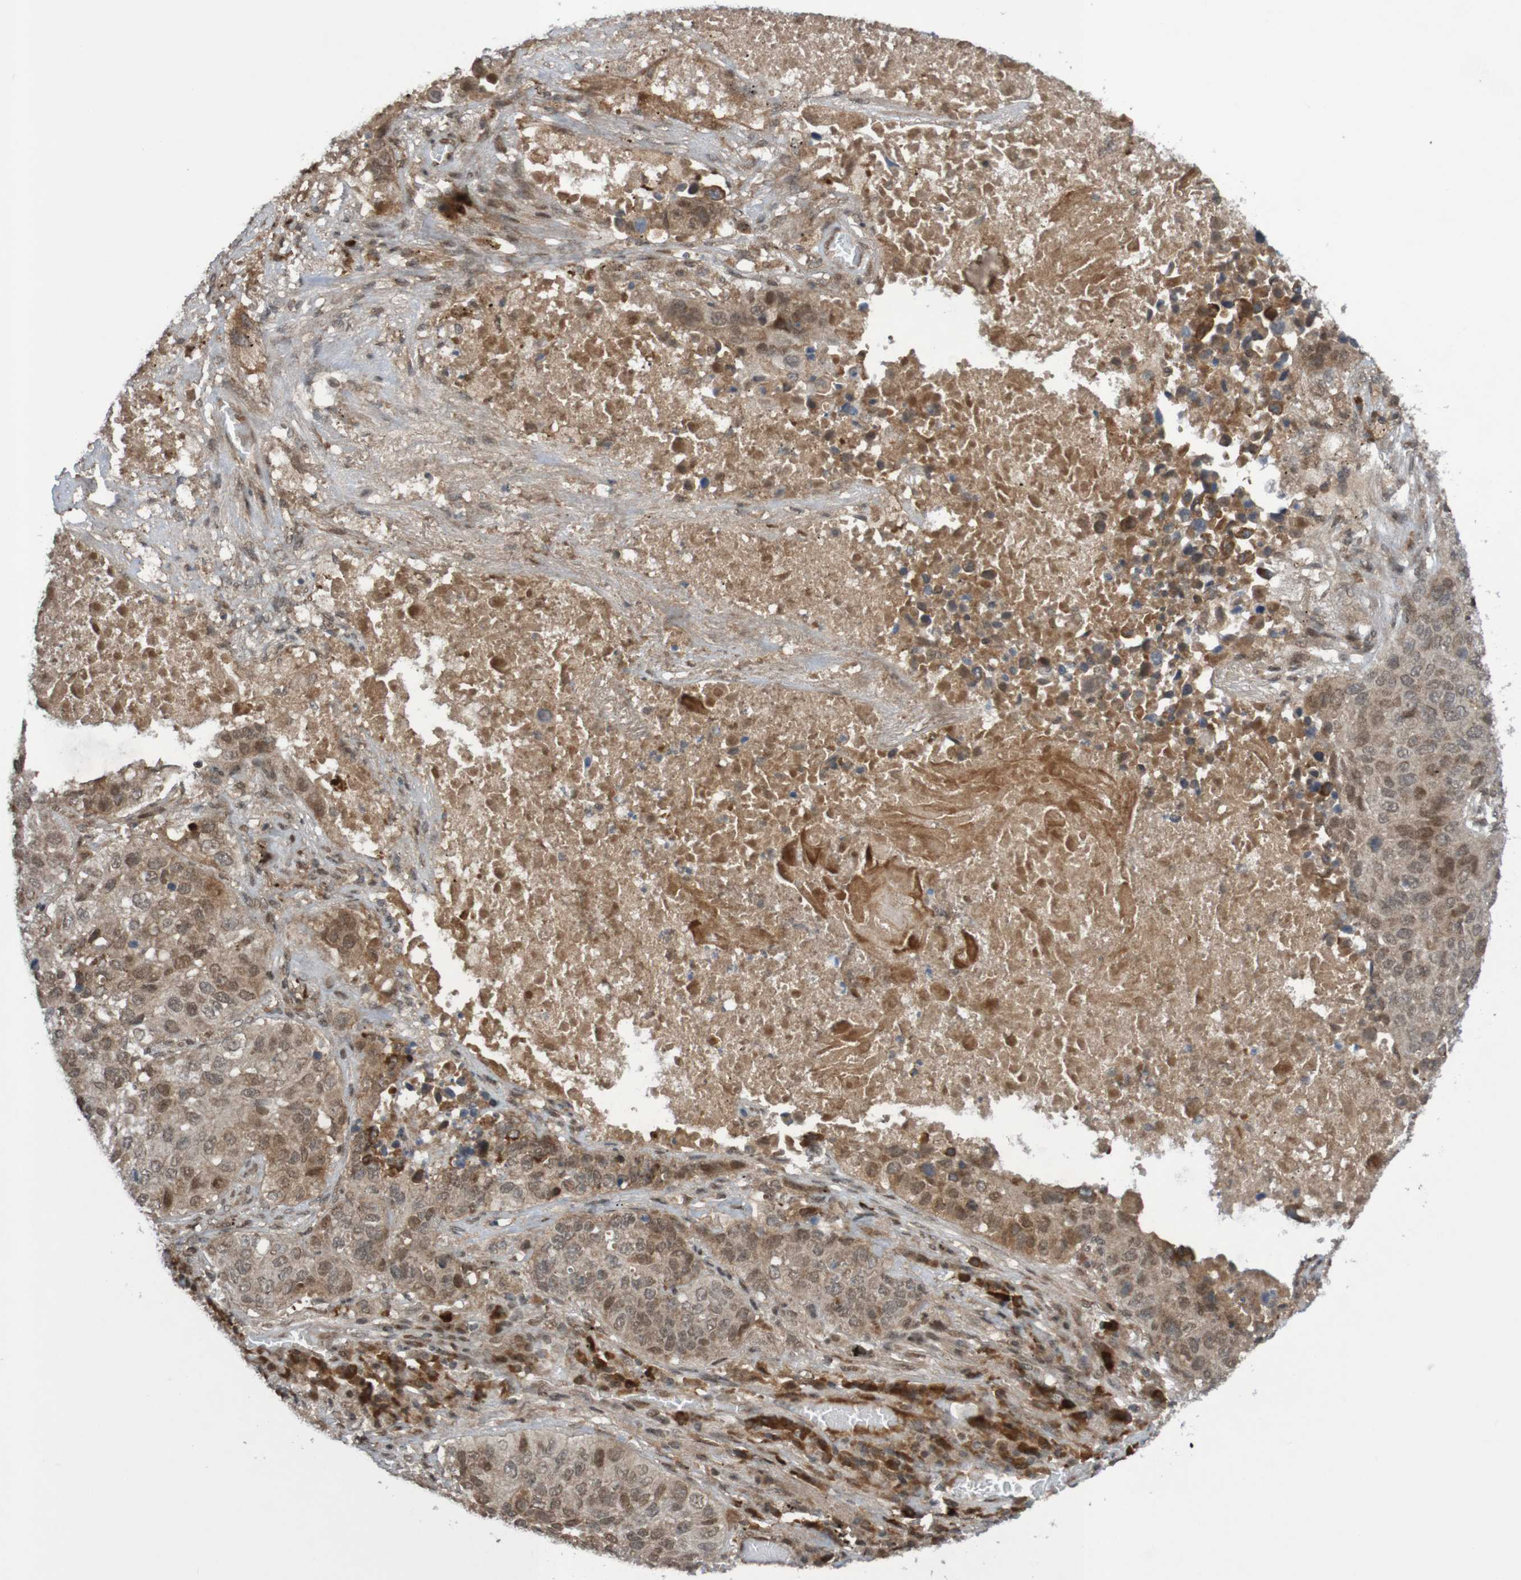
{"staining": {"intensity": "weak", "quantity": ">75%", "location": "cytoplasmic/membranous,nuclear"}, "tissue": "lung cancer", "cell_type": "Tumor cells", "image_type": "cancer", "snomed": [{"axis": "morphology", "description": "Squamous cell carcinoma, NOS"}, {"axis": "topography", "description": "Lung"}], "caption": "Human squamous cell carcinoma (lung) stained with a protein marker shows weak staining in tumor cells.", "gene": "ITLN1", "patient": {"sex": "male", "age": 57}}